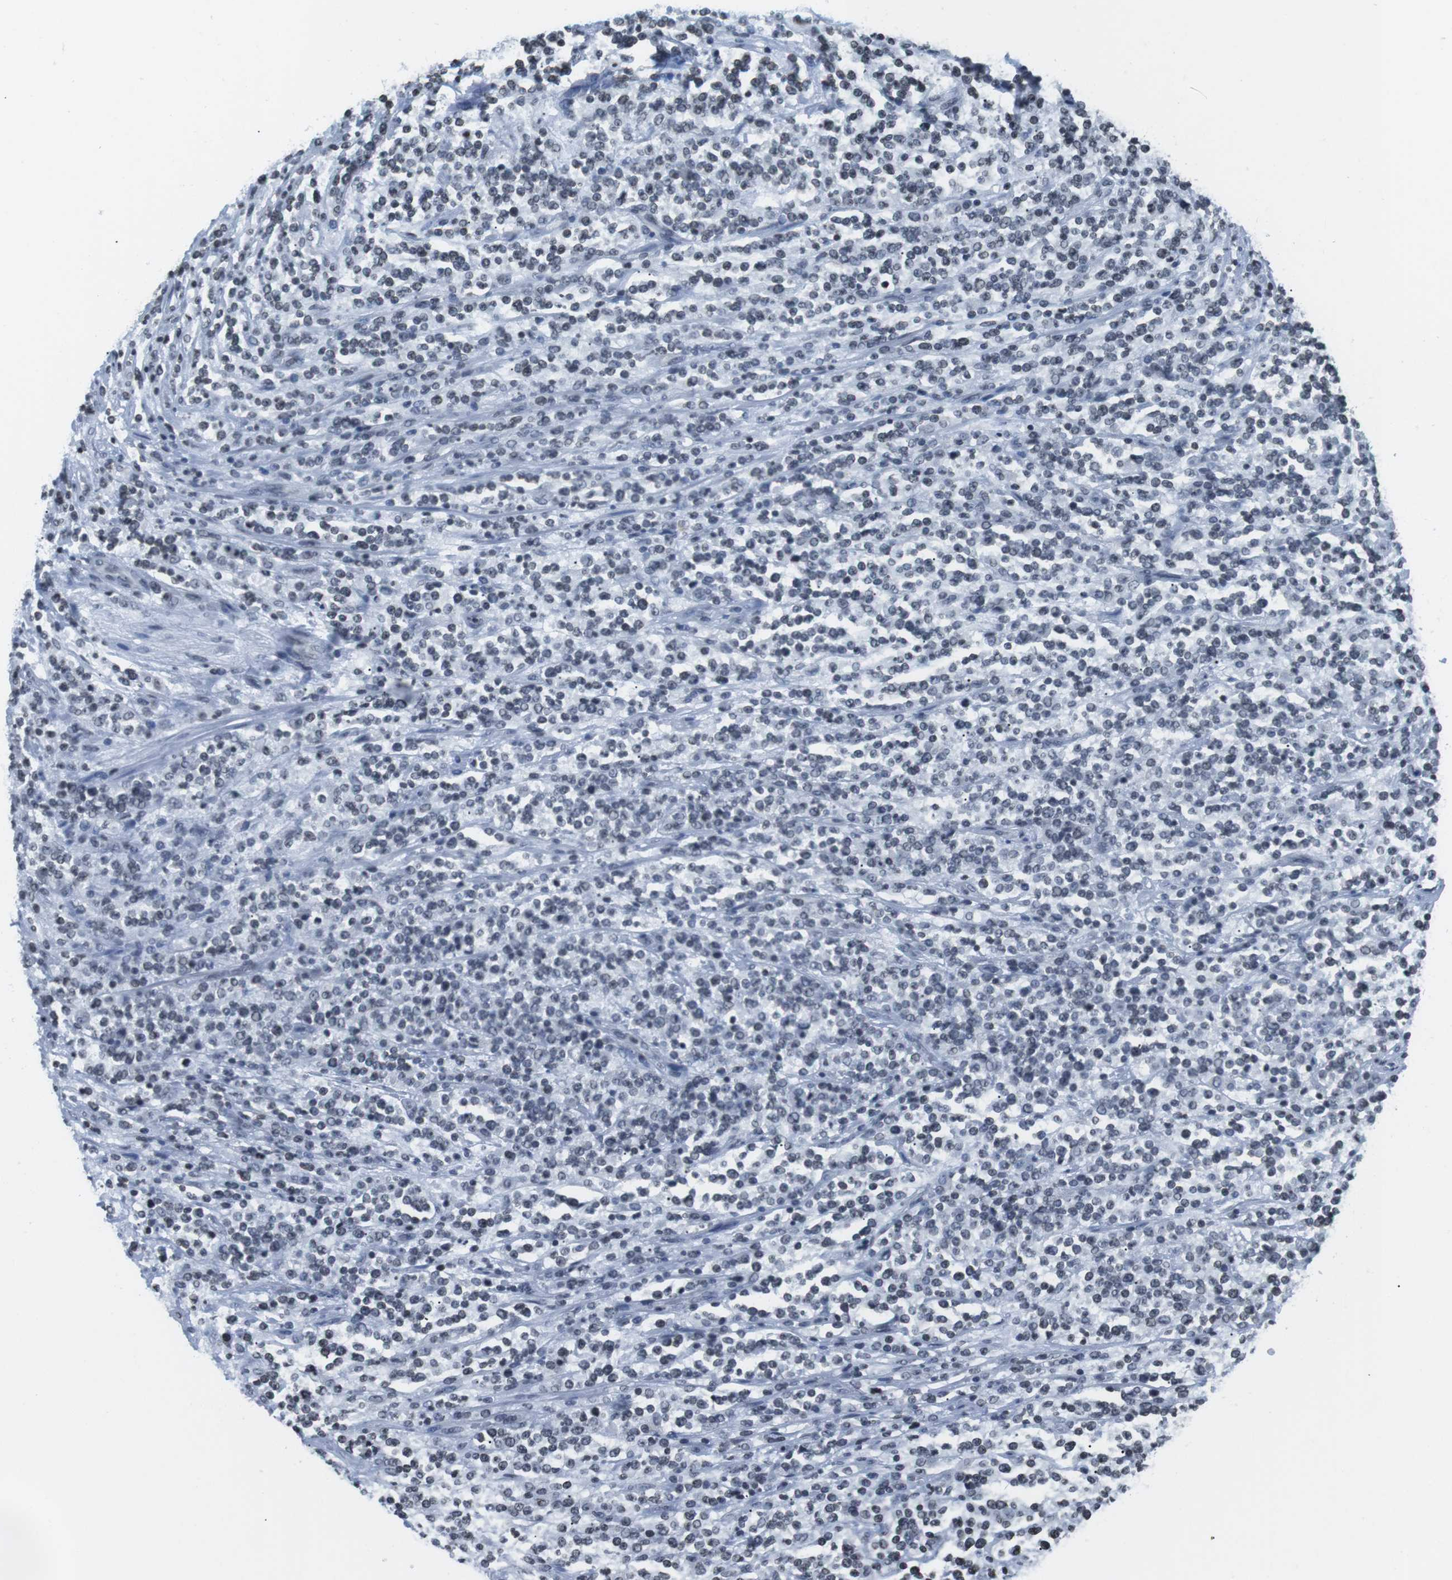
{"staining": {"intensity": "weak", "quantity": "<25%", "location": "nuclear"}, "tissue": "lymphoma", "cell_type": "Tumor cells", "image_type": "cancer", "snomed": [{"axis": "morphology", "description": "Malignant lymphoma, non-Hodgkin's type, High grade"}, {"axis": "topography", "description": "Soft tissue"}], "caption": "The histopathology image demonstrates no staining of tumor cells in high-grade malignant lymphoma, non-Hodgkin's type.", "gene": "E2F2", "patient": {"sex": "male", "age": 18}}